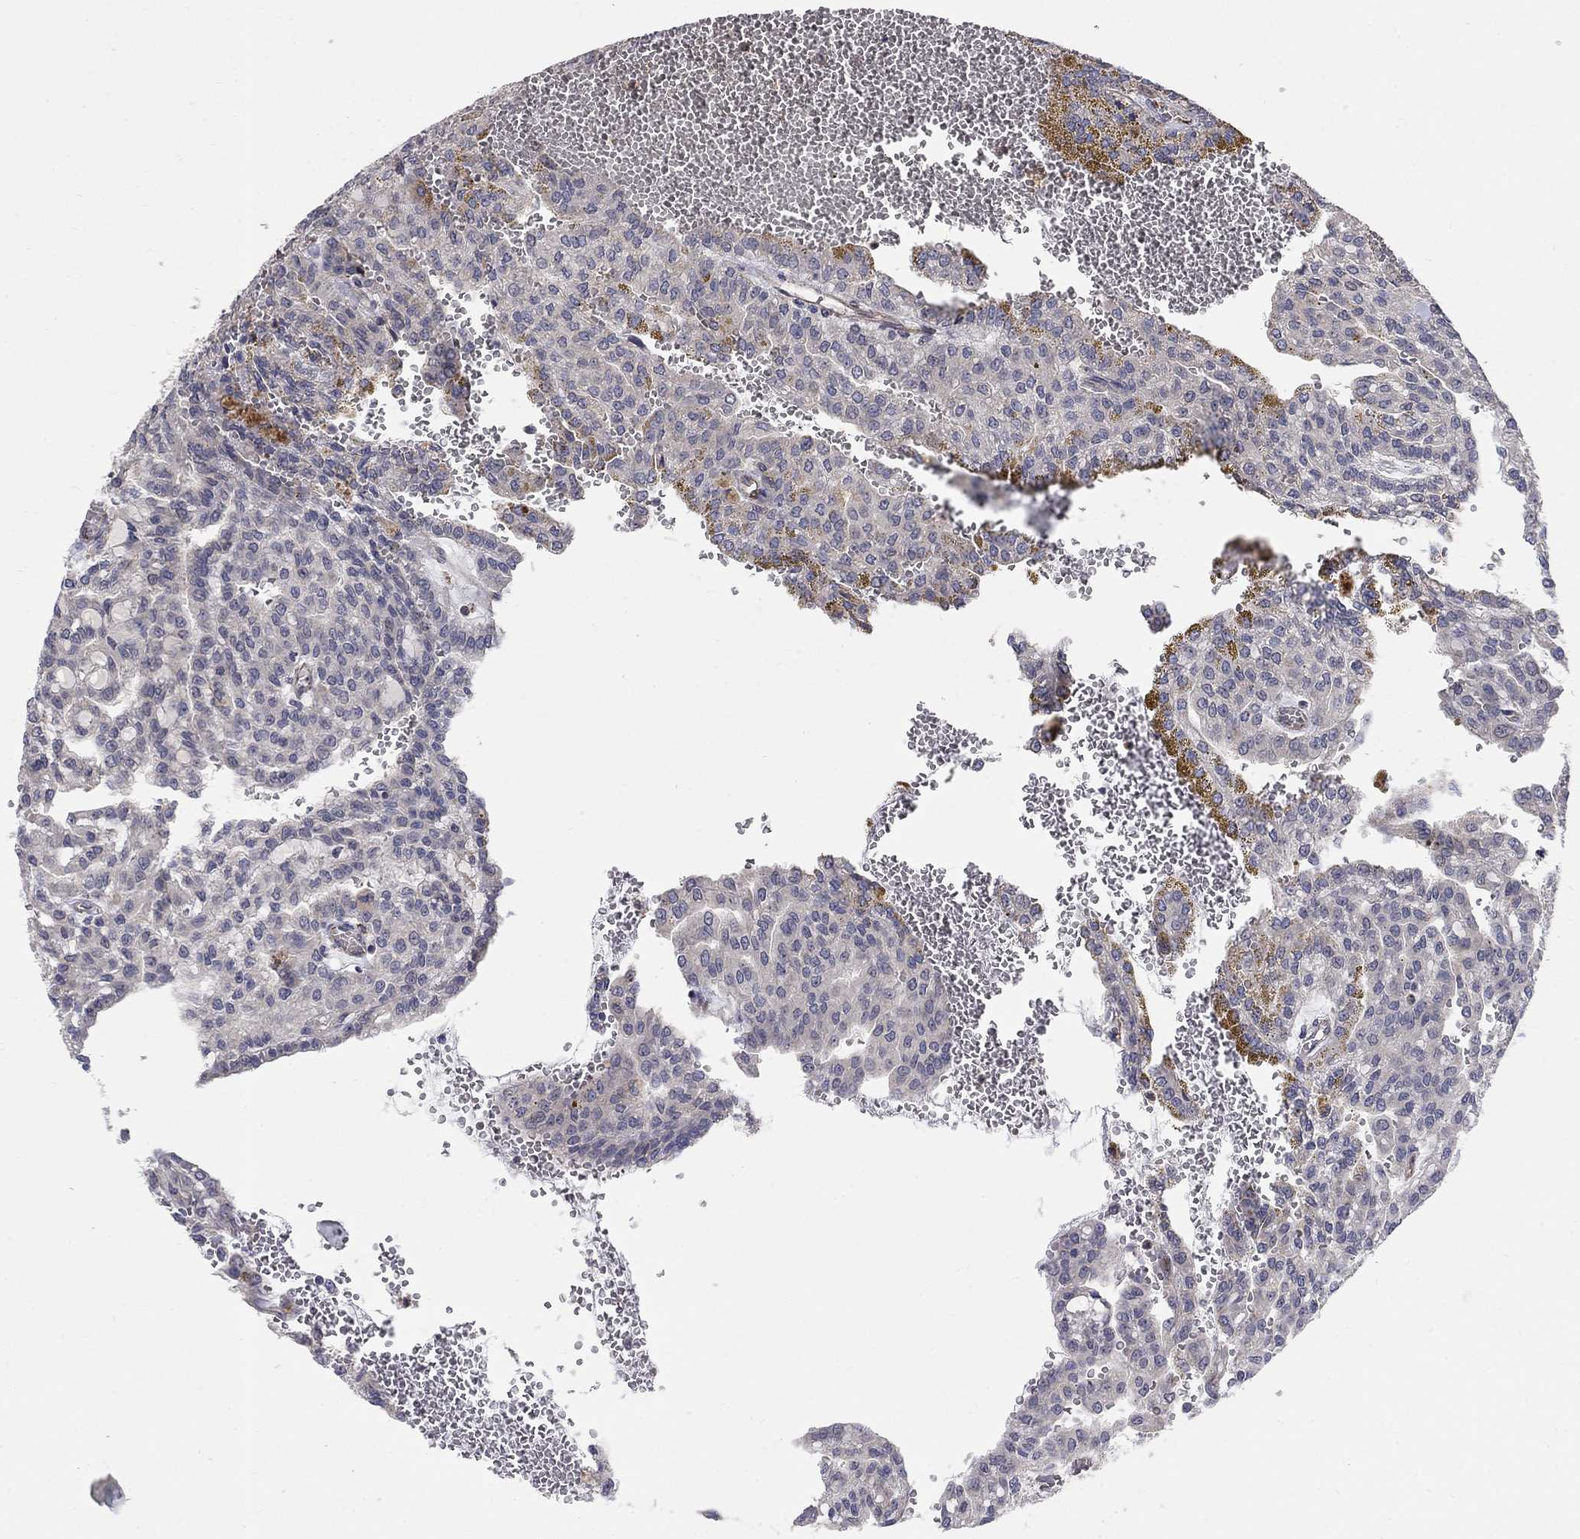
{"staining": {"intensity": "negative", "quantity": "none", "location": "none"}, "tissue": "renal cancer", "cell_type": "Tumor cells", "image_type": "cancer", "snomed": [{"axis": "morphology", "description": "Adenocarcinoma, NOS"}, {"axis": "topography", "description": "Kidney"}], "caption": "Tumor cells show no significant expression in adenocarcinoma (renal).", "gene": "MSRA", "patient": {"sex": "male", "age": 63}}